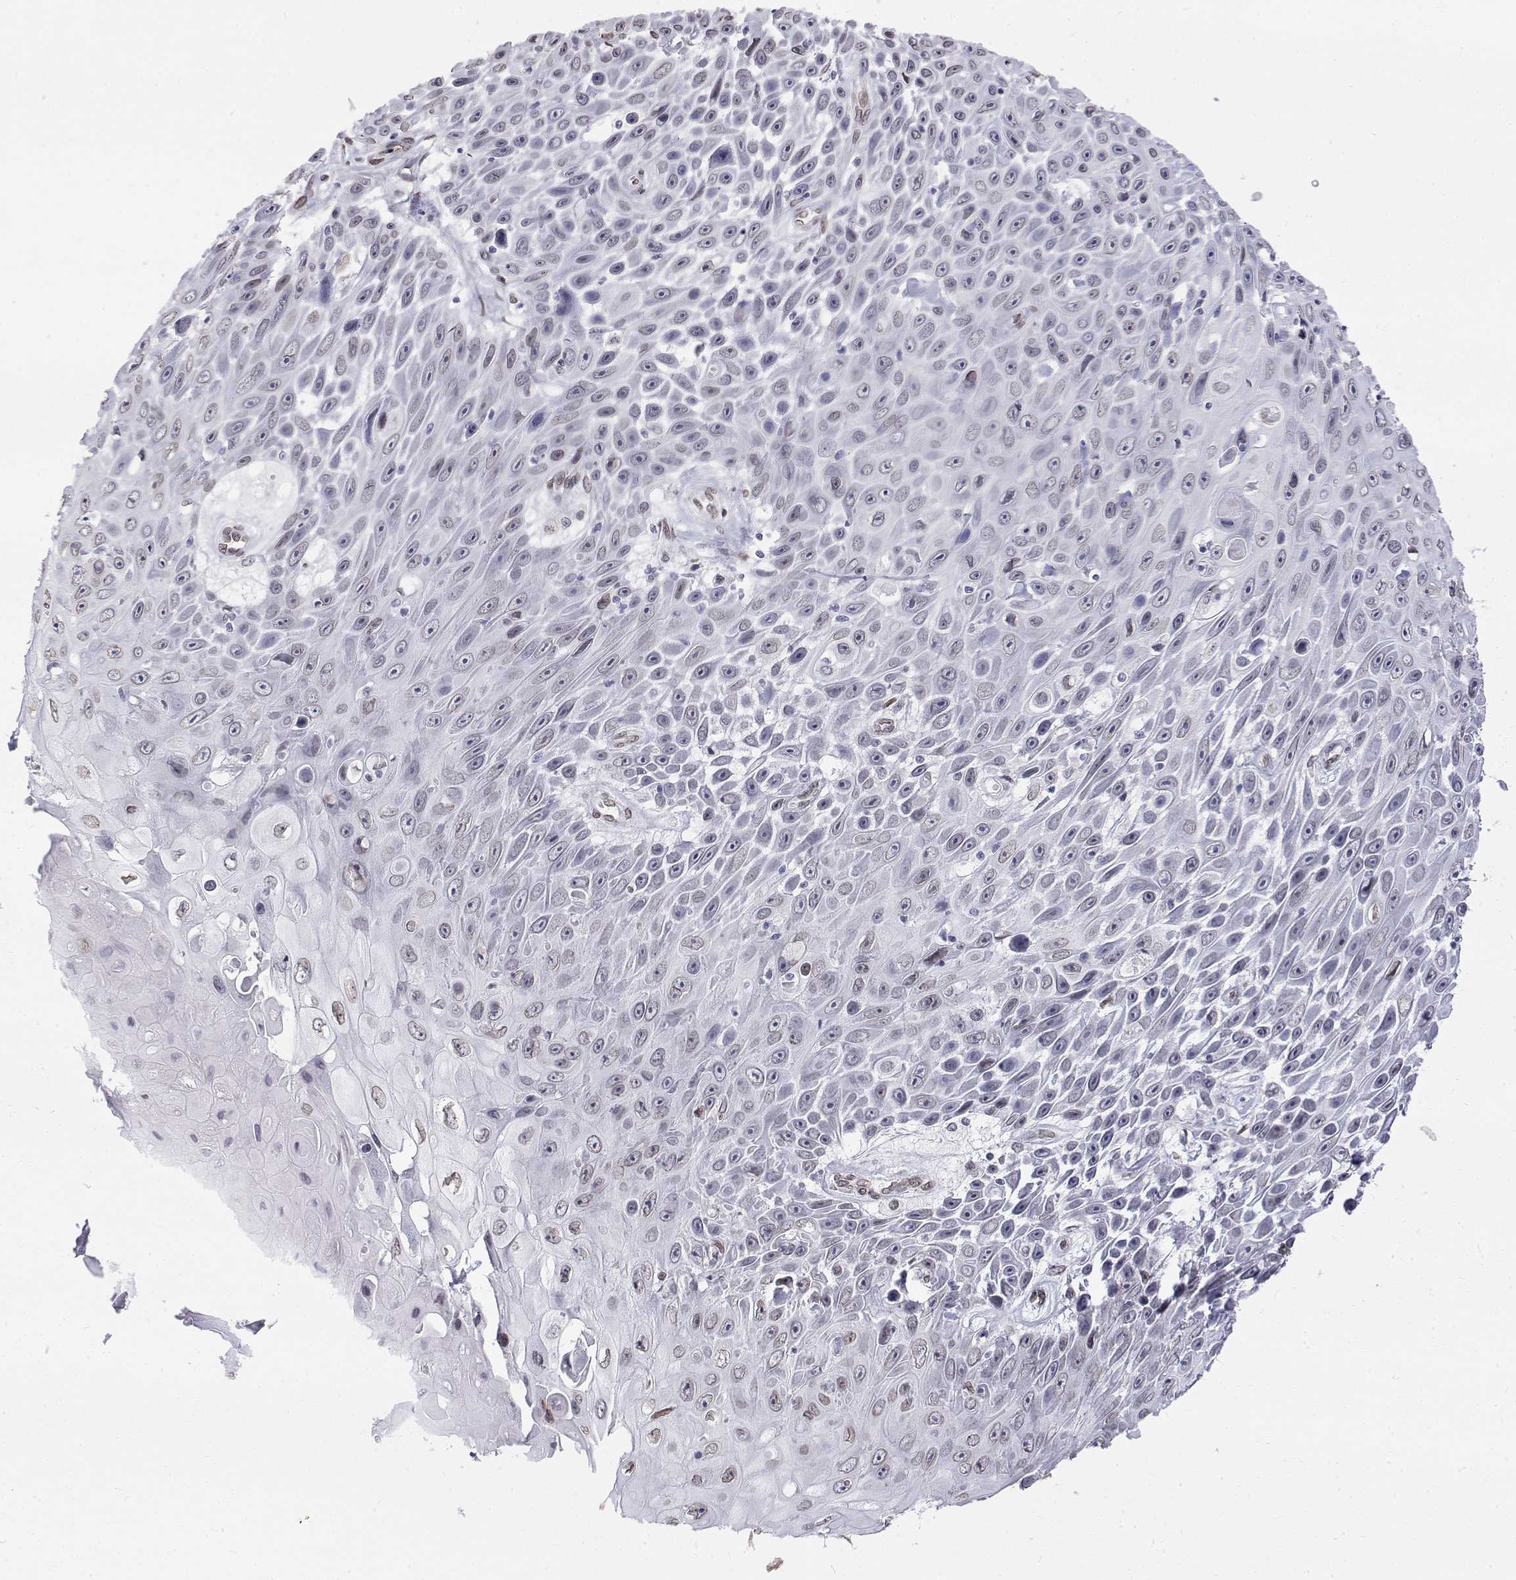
{"staining": {"intensity": "weak", "quantity": "25%-75%", "location": "nuclear"}, "tissue": "skin cancer", "cell_type": "Tumor cells", "image_type": "cancer", "snomed": [{"axis": "morphology", "description": "Squamous cell carcinoma, NOS"}, {"axis": "topography", "description": "Skin"}], "caption": "Protein staining of squamous cell carcinoma (skin) tissue shows weak nuclear expression in about 25%-75% of tumor cells. (DAB IHC with brightfield microscopy, high magnification).", "gene": "ZNF532", "patient": {"sex": "male", "age": 82}}